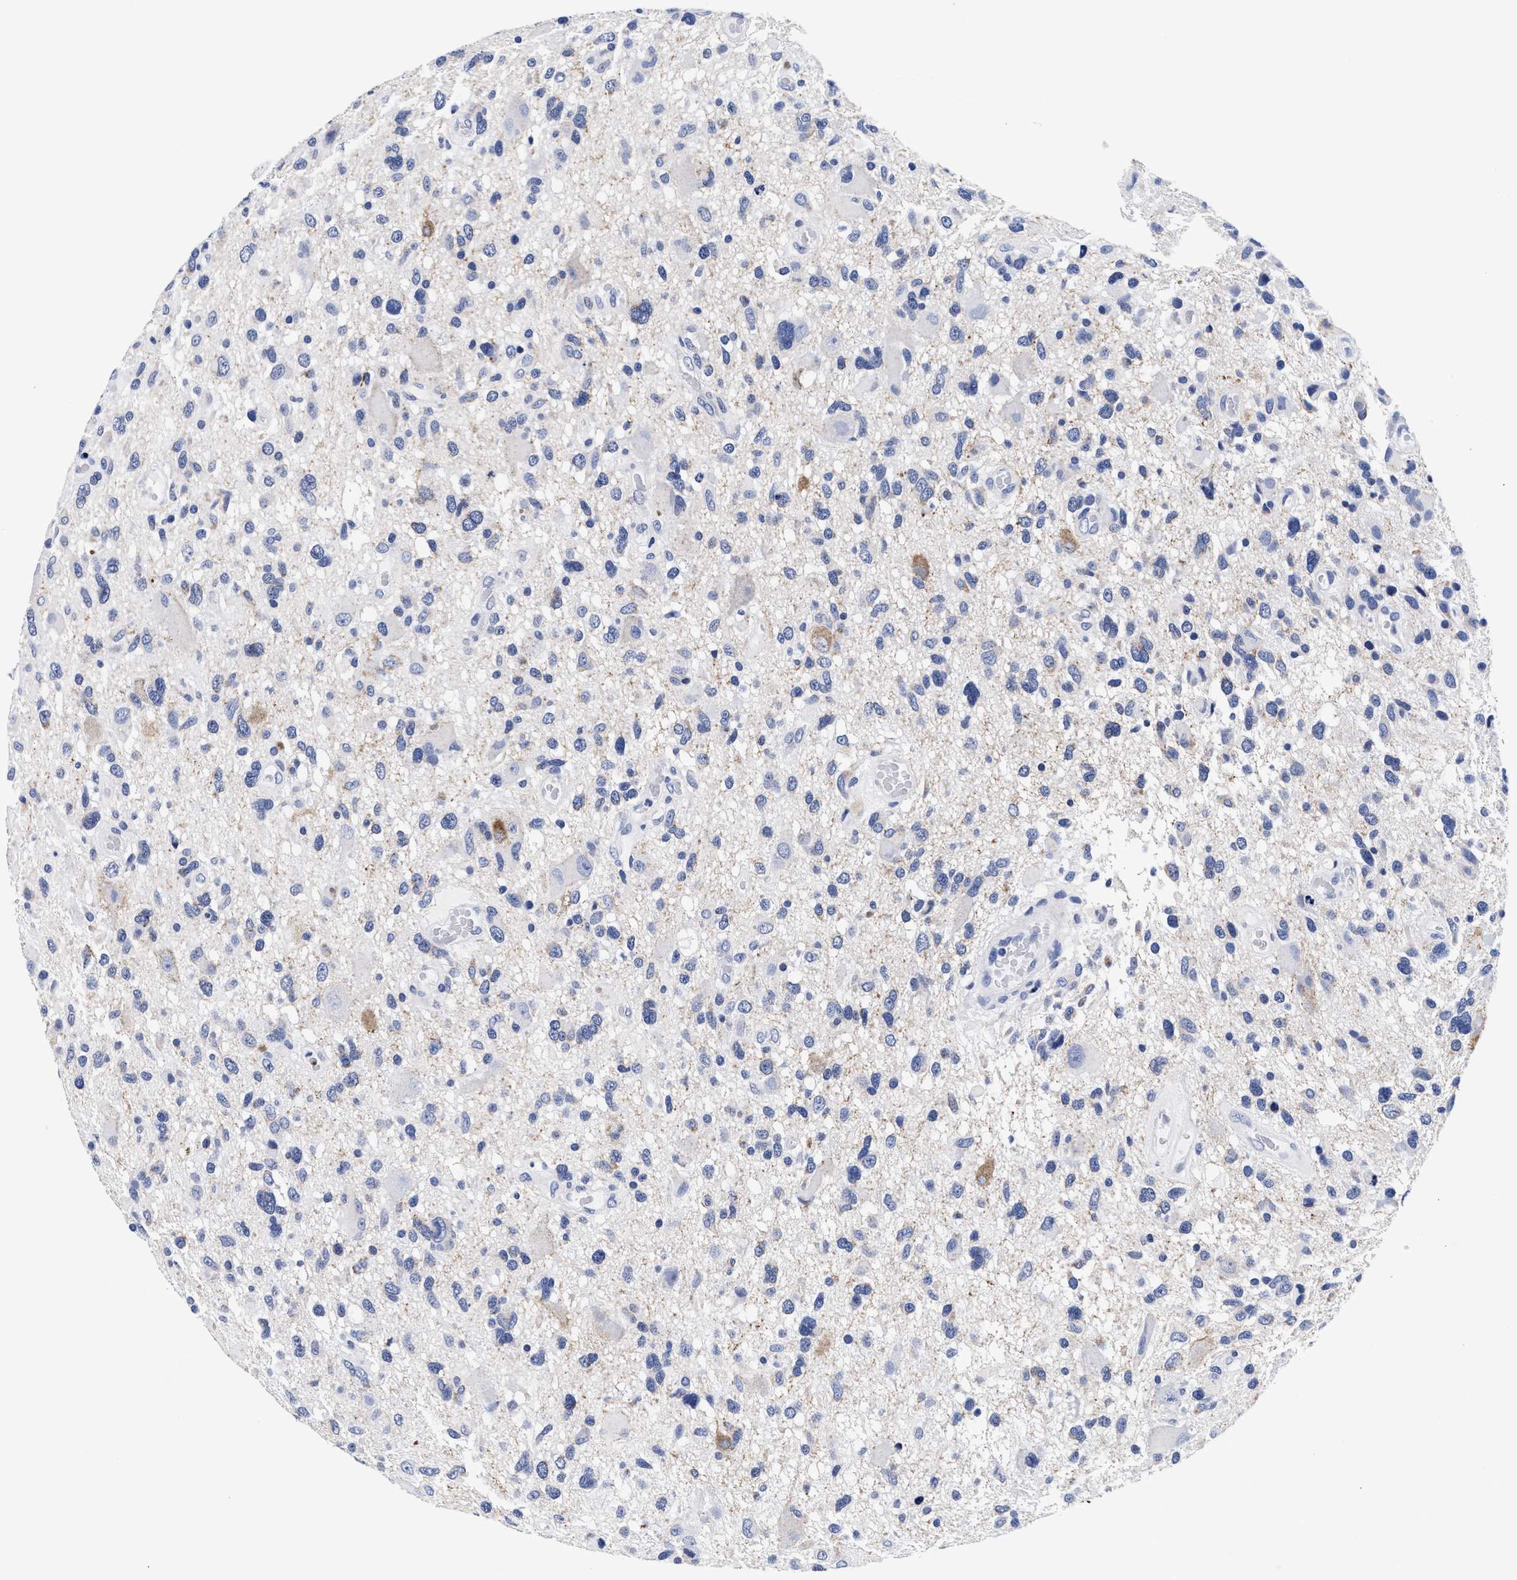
{"staining": {"intensity": "negative", "quantity": "none", "location": "none"}, "tissue": "glioma", "cell_type": "Tumor cells", "image_type": "cancer", "snomed": [{"axis": "morphology", "description": "Glioma, malignant, High grade"}, {"axis": "topography", "description": "Brain"}], "caption": "An IHC image of malignant high-grade glioma is shown. There is no staining in tumor cells of malignant high-grade glioma.", "gene": "RAB3B", "patient": {"sex": "male", "age": 33}}